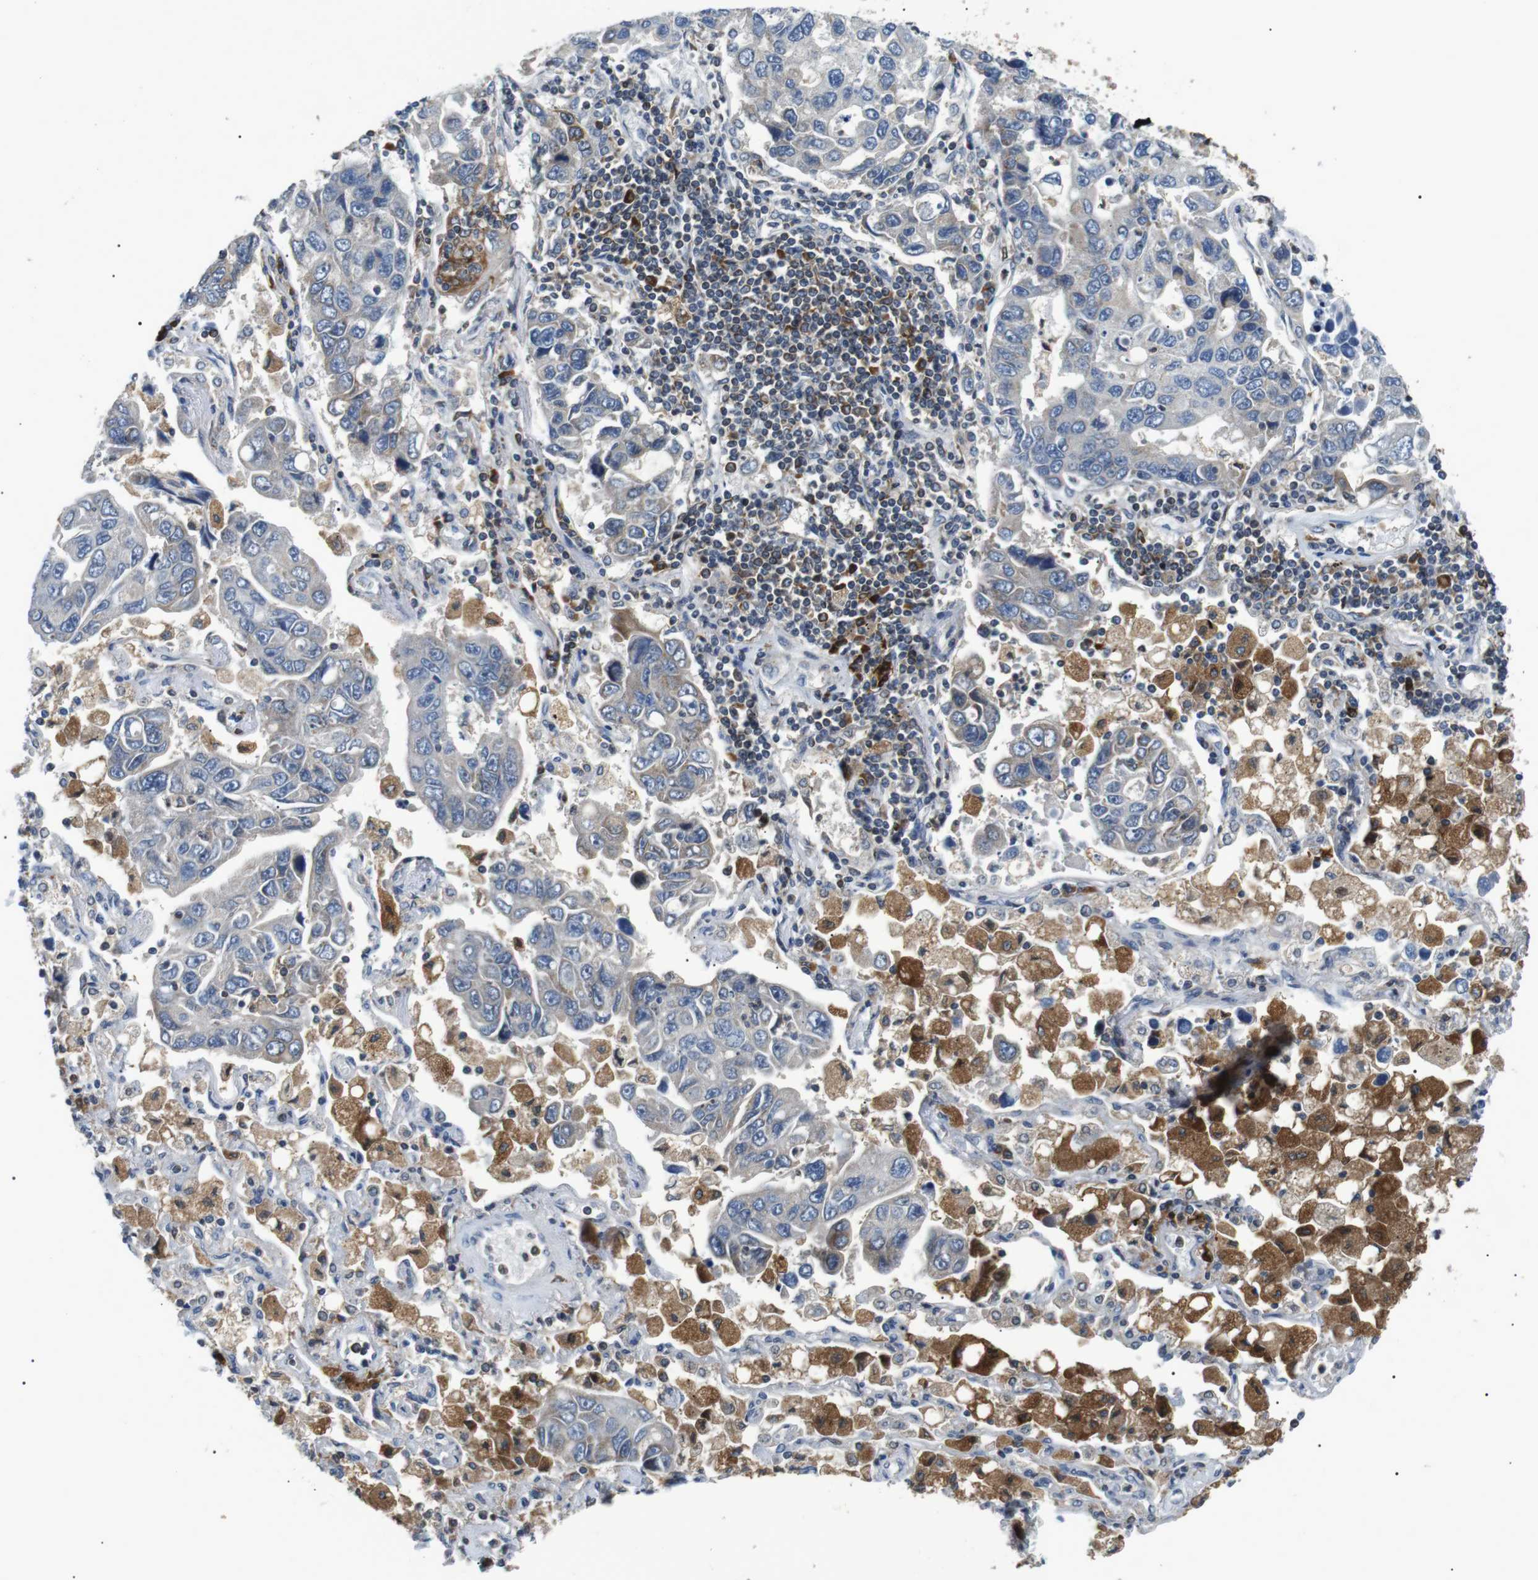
{"staining": {"intensity": "negative", "quantity": "none", "location": "none"}, "tissue": "lung cancer", "cell_type": "Tumor cells", "image_type": "cancer", "snomed": [{"axis": "morphology", "description": "Adenocarcinoma, NOS"}, {"axis": "topography", "description": "Lung"}], "caption": "Adenocarcinoma (lung) stained for a protein using immunohistochemistry displays no staining tumor cells.", "gene": "RAB9A", "patient": {"sex": "male", "age": 64}}